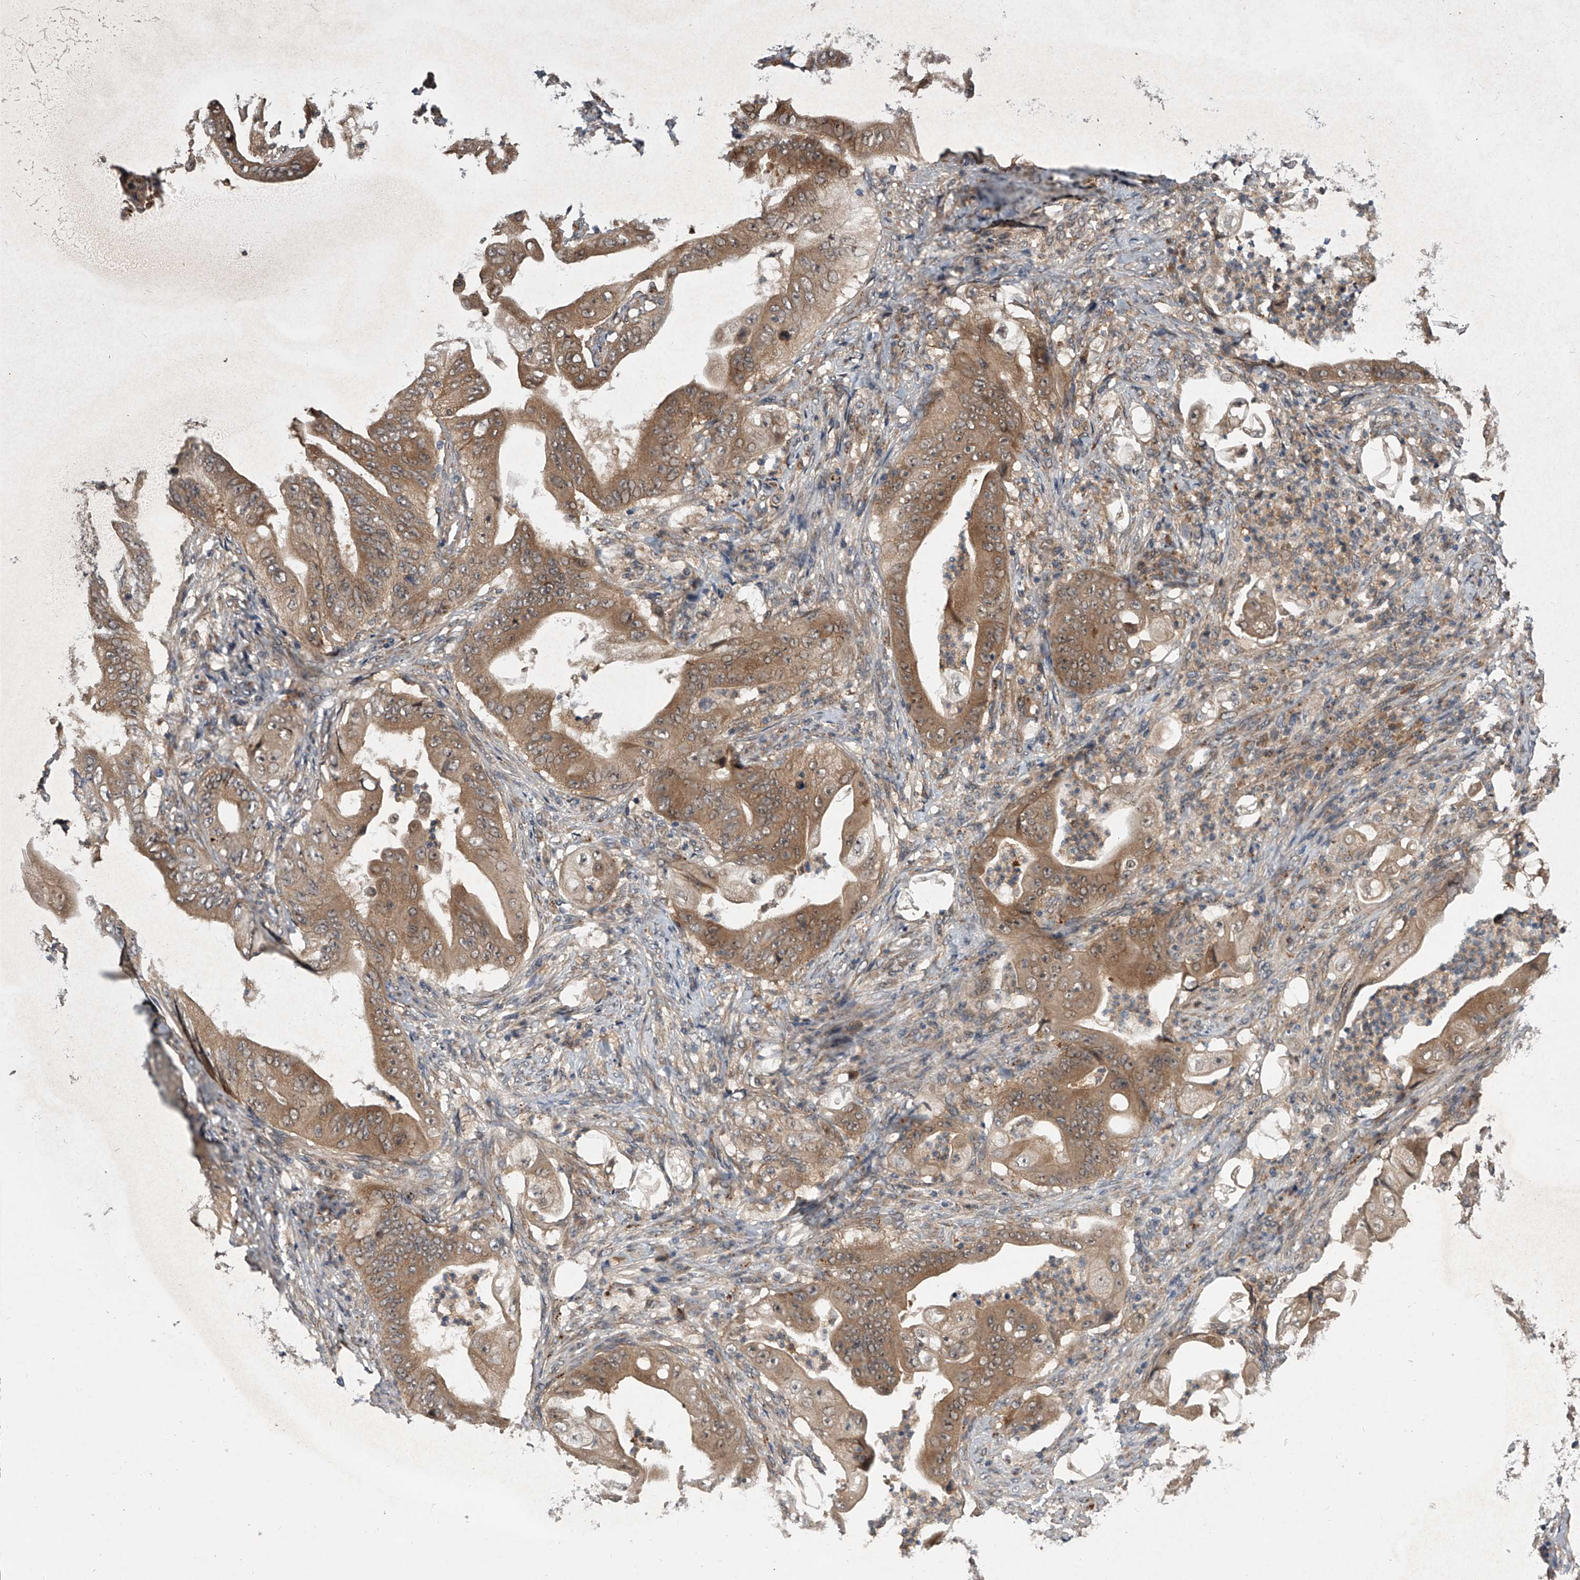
{"staining": {"intensity": "moderate", "quantity": ">75%", "location": "cytoplasmic/membranous"}, "tissue": "stomach cancer", "cell_type": "Tumor cells", "image_type": "cancer", "snomed": [{"axis": "morphology", "description": "Adenocarcinoma, NOS"}, {"axis": "topography", "description": "Stomach"}], "caption": "Human stomach adenocarcinoma stained with a protein marker displays moderate staining in tumor cells.", "gene": "GEMIN8", "patient": {"sex": "female", "age": 73}}